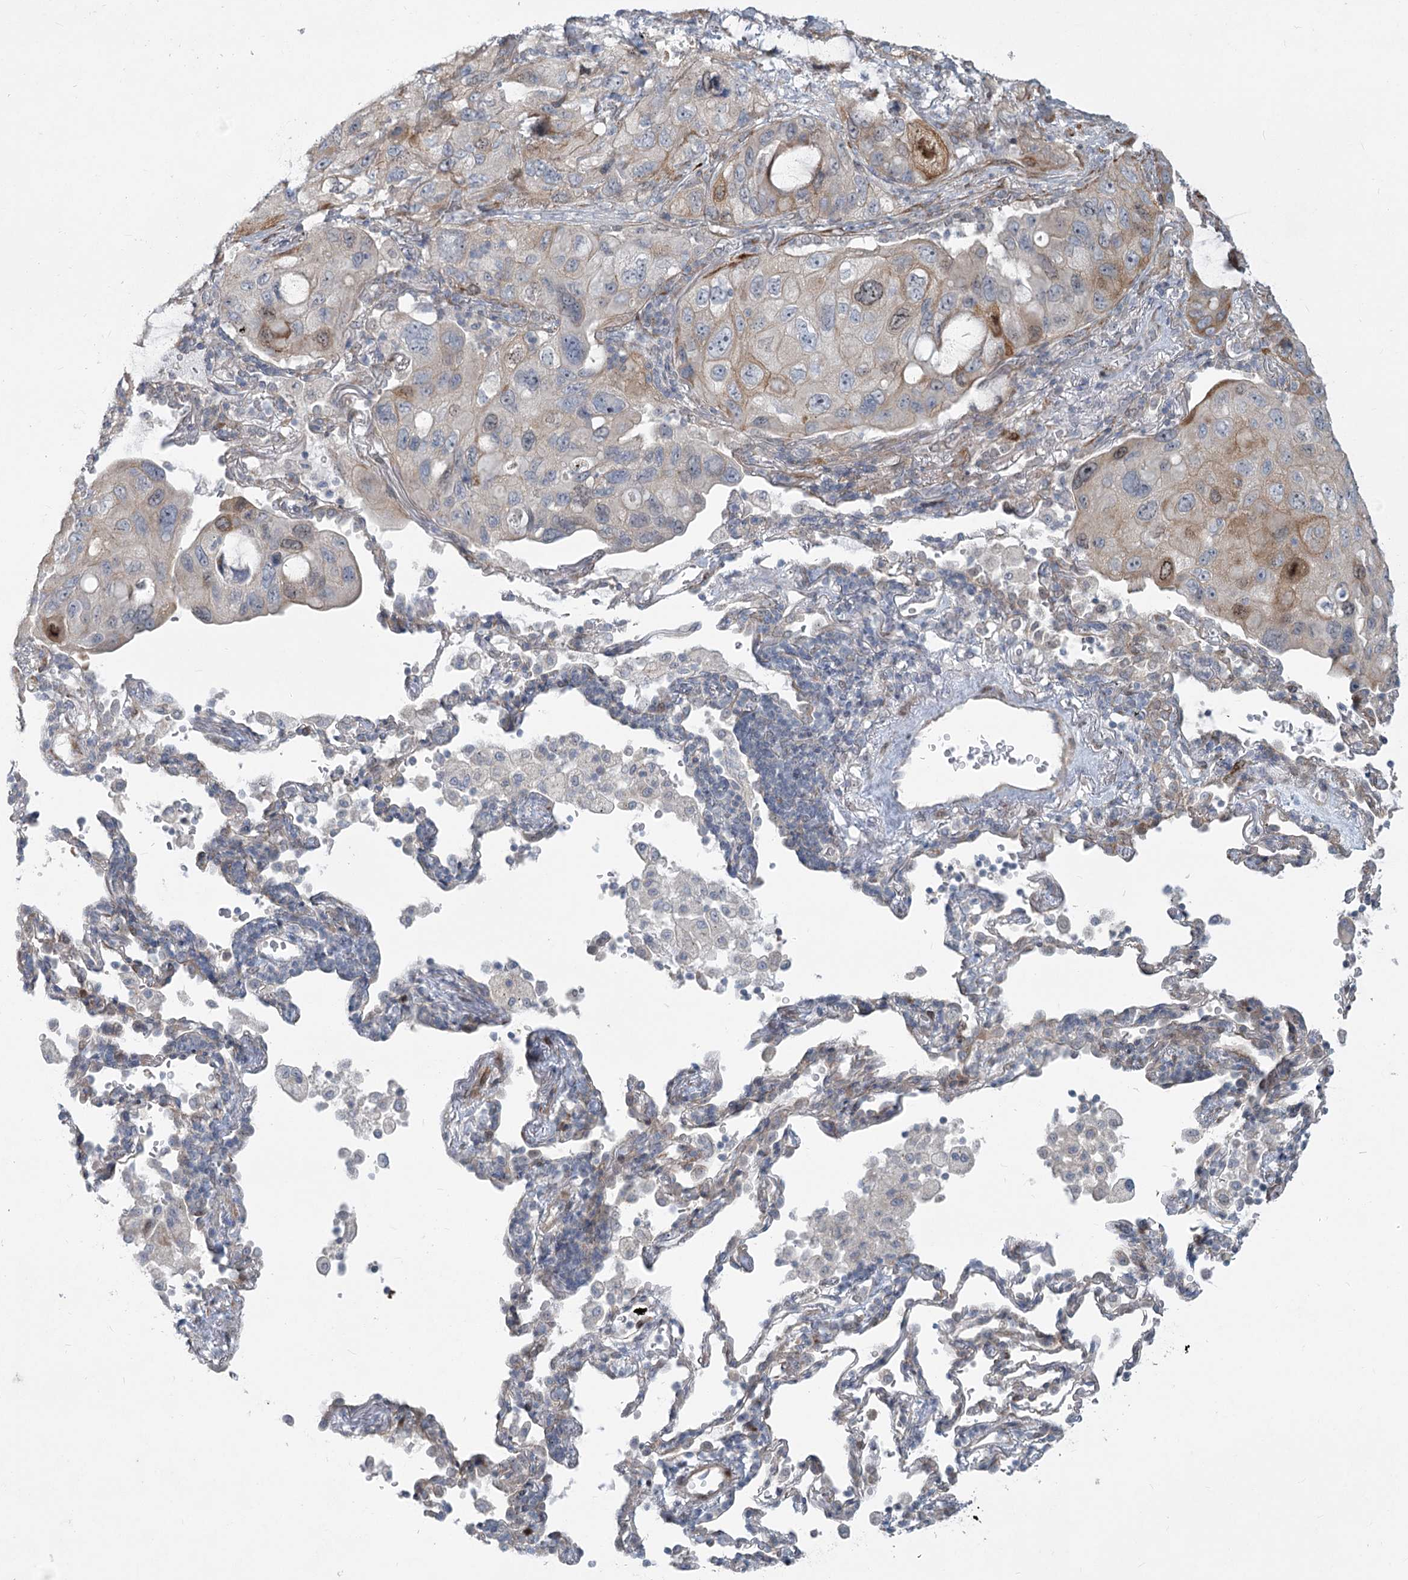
{"staining": {"intensity": "weak", "quantity": "<25%", "location": "cytoplasmic/membranous,nuclear"}, "tissue": "lung cancer", "cell_type": "Tumor cells", "image_type": "cancer", "snomed": [{"axis": "morphology", "description": "Squamous cell carcinoma, NOS"}, {"axis": "topography", "description": "Lung"}], "caption": "The image demonstrates no staining of tumor cells in lung cancer. (DAB (3,3'-diaminobenzidine) IHC with hematoxylin counter stain).", "gene": "ABITRAM", "patient": {"sex": "female", "age": 73}}